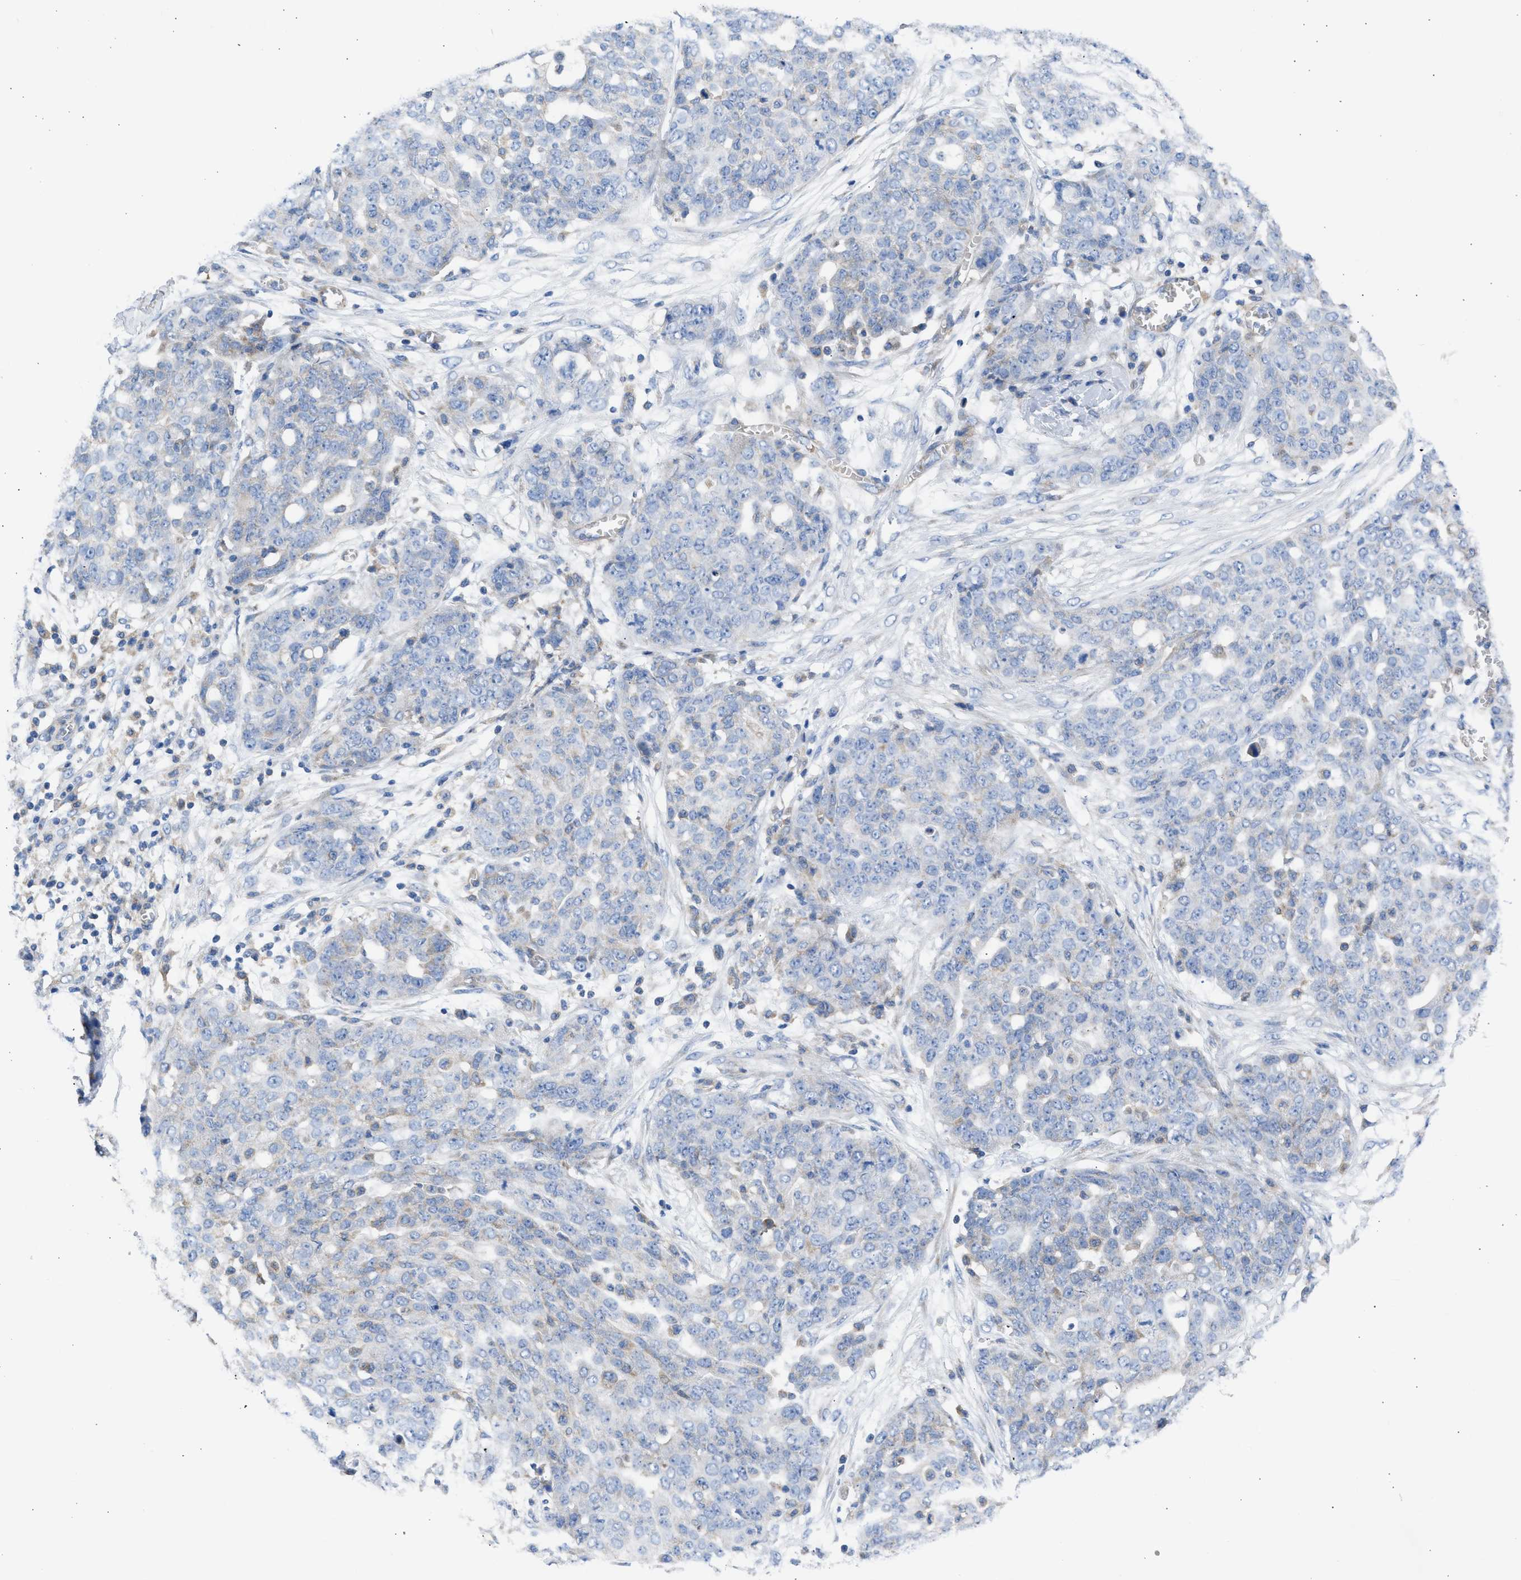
{"staining": {"intensity": "weak", "quantity": "<25%", "location": "cytoplasmic/membranous"}, "tissue": "ovarian cancer", "cell_type": "Tumor cells", "image_type": "cancer", "snomed": [{"axis": "morphology", "description": "Cystadenocarcinoma, serous, NOS"}, {"axis": "topography", "description": "Soft tissue"}, {"axis": "topography", "description": "Ovary"}], "caption": "Immunohistochemical staining of serous cystadenocarcinoma (ovarian) exhibits no significant expression in tumor cells. The staining is performed using DAB (3,3'-diaminobenzidine) brown chromogen with nuclei counter-stained in using hematoxylin.", "gene": "BTG3", "patient": {"sex": "female", "age": 57}}